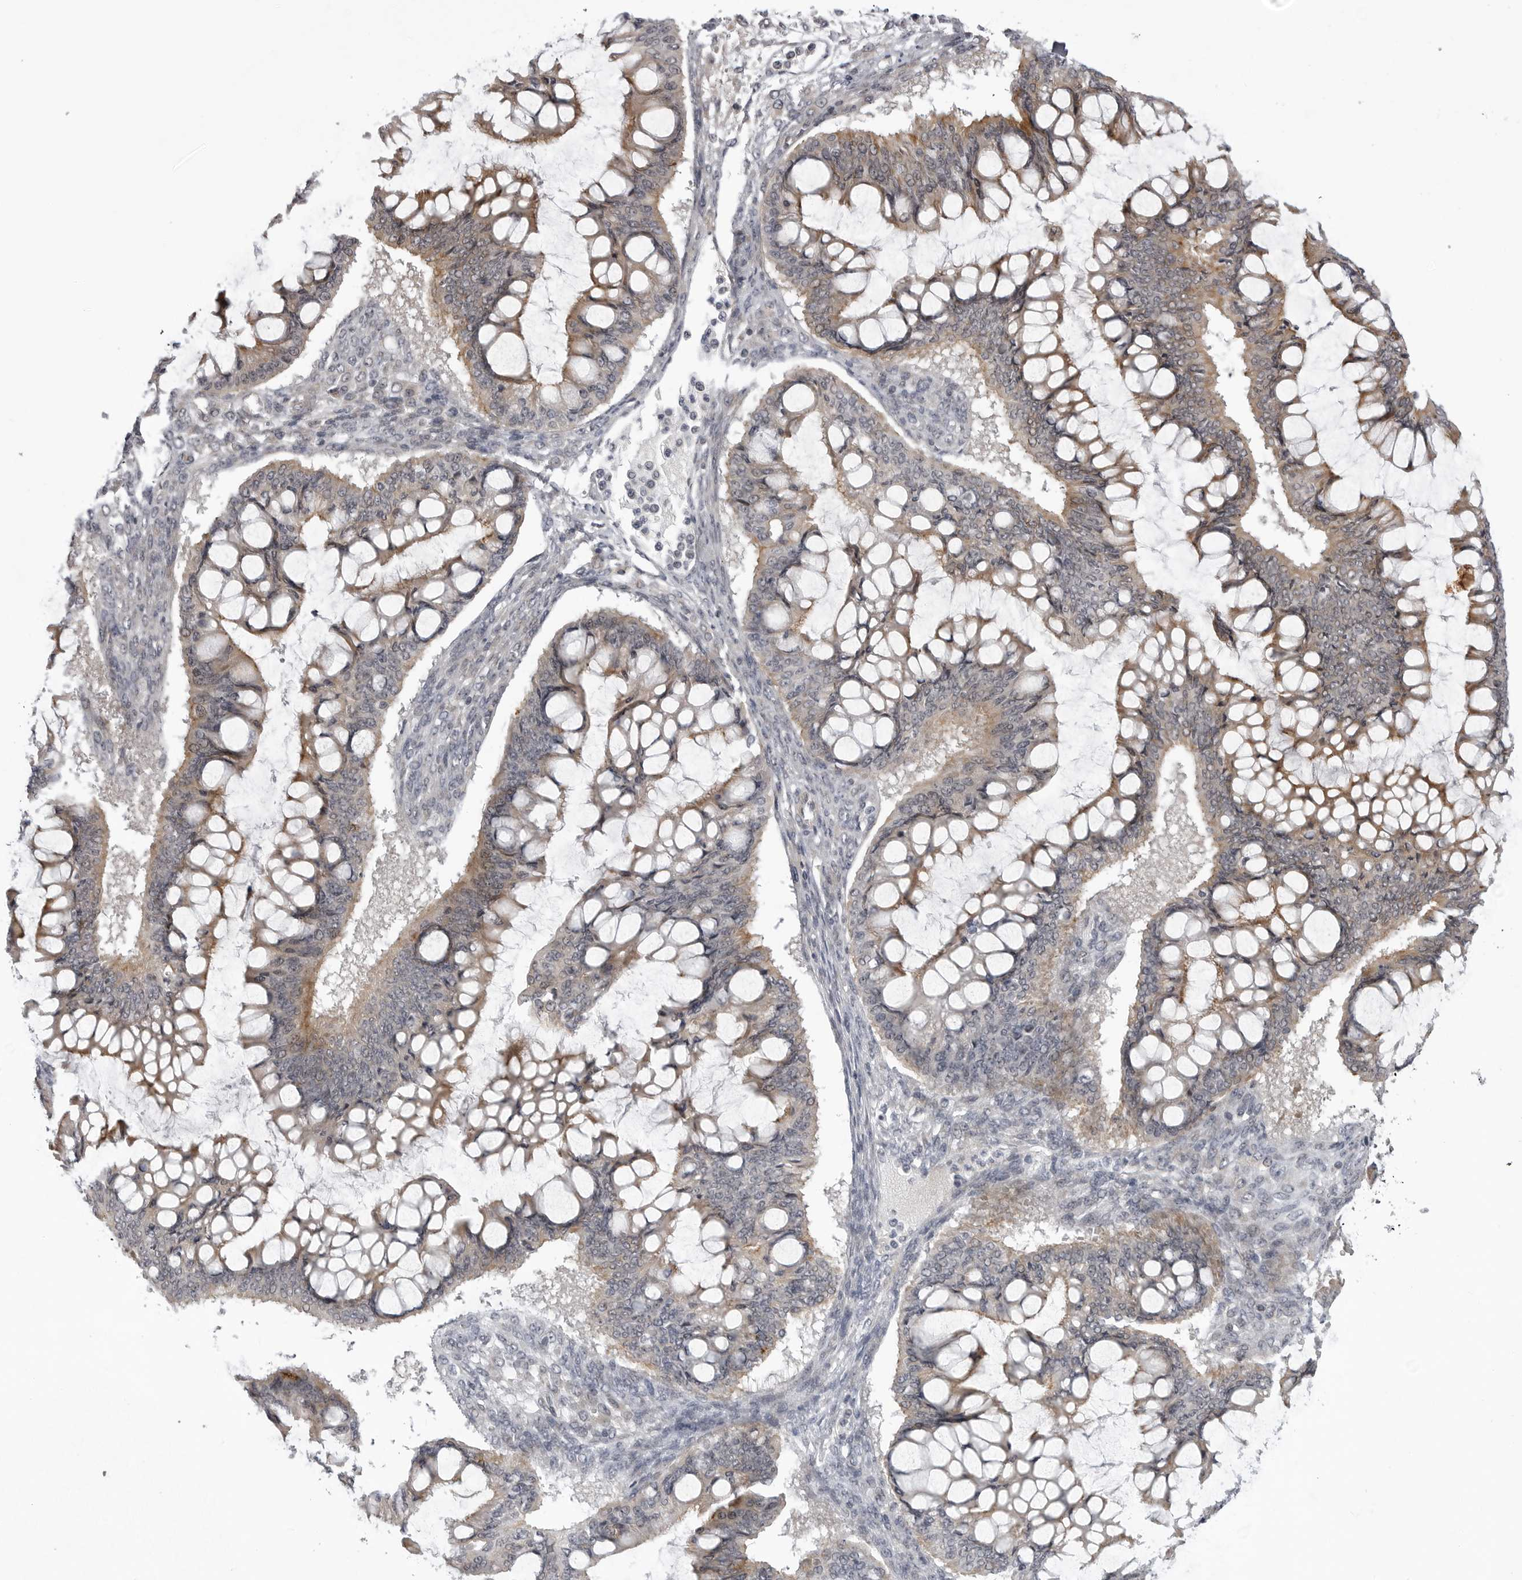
{"staining": {"intensity": "weak", "quantity": ">75%", "location": "cytoplasmic/membranous"}, "tissue": "ovarian cancer", "cell_type": "Tumor cells", "image_type": "cancer", "snomed": [{"axis": "morphology", "description": "Cystadenocarcinoma, mucinous, NOS"}, {"axis": "topography", "description": "Ovary"}], "caption": "Brown immunohistochemical staining in human ovarian cancer displays weak cytoplasmic/membranous expression in approximately >75% of tumor cells. The staining was performed using DAB to visualize the protein expression in brown, while the nuclei were stained in blue with hematoxylin (Magnification: 20x).", "gene": "LRRC45", "patient": {"sex": "female", "age": 73}}